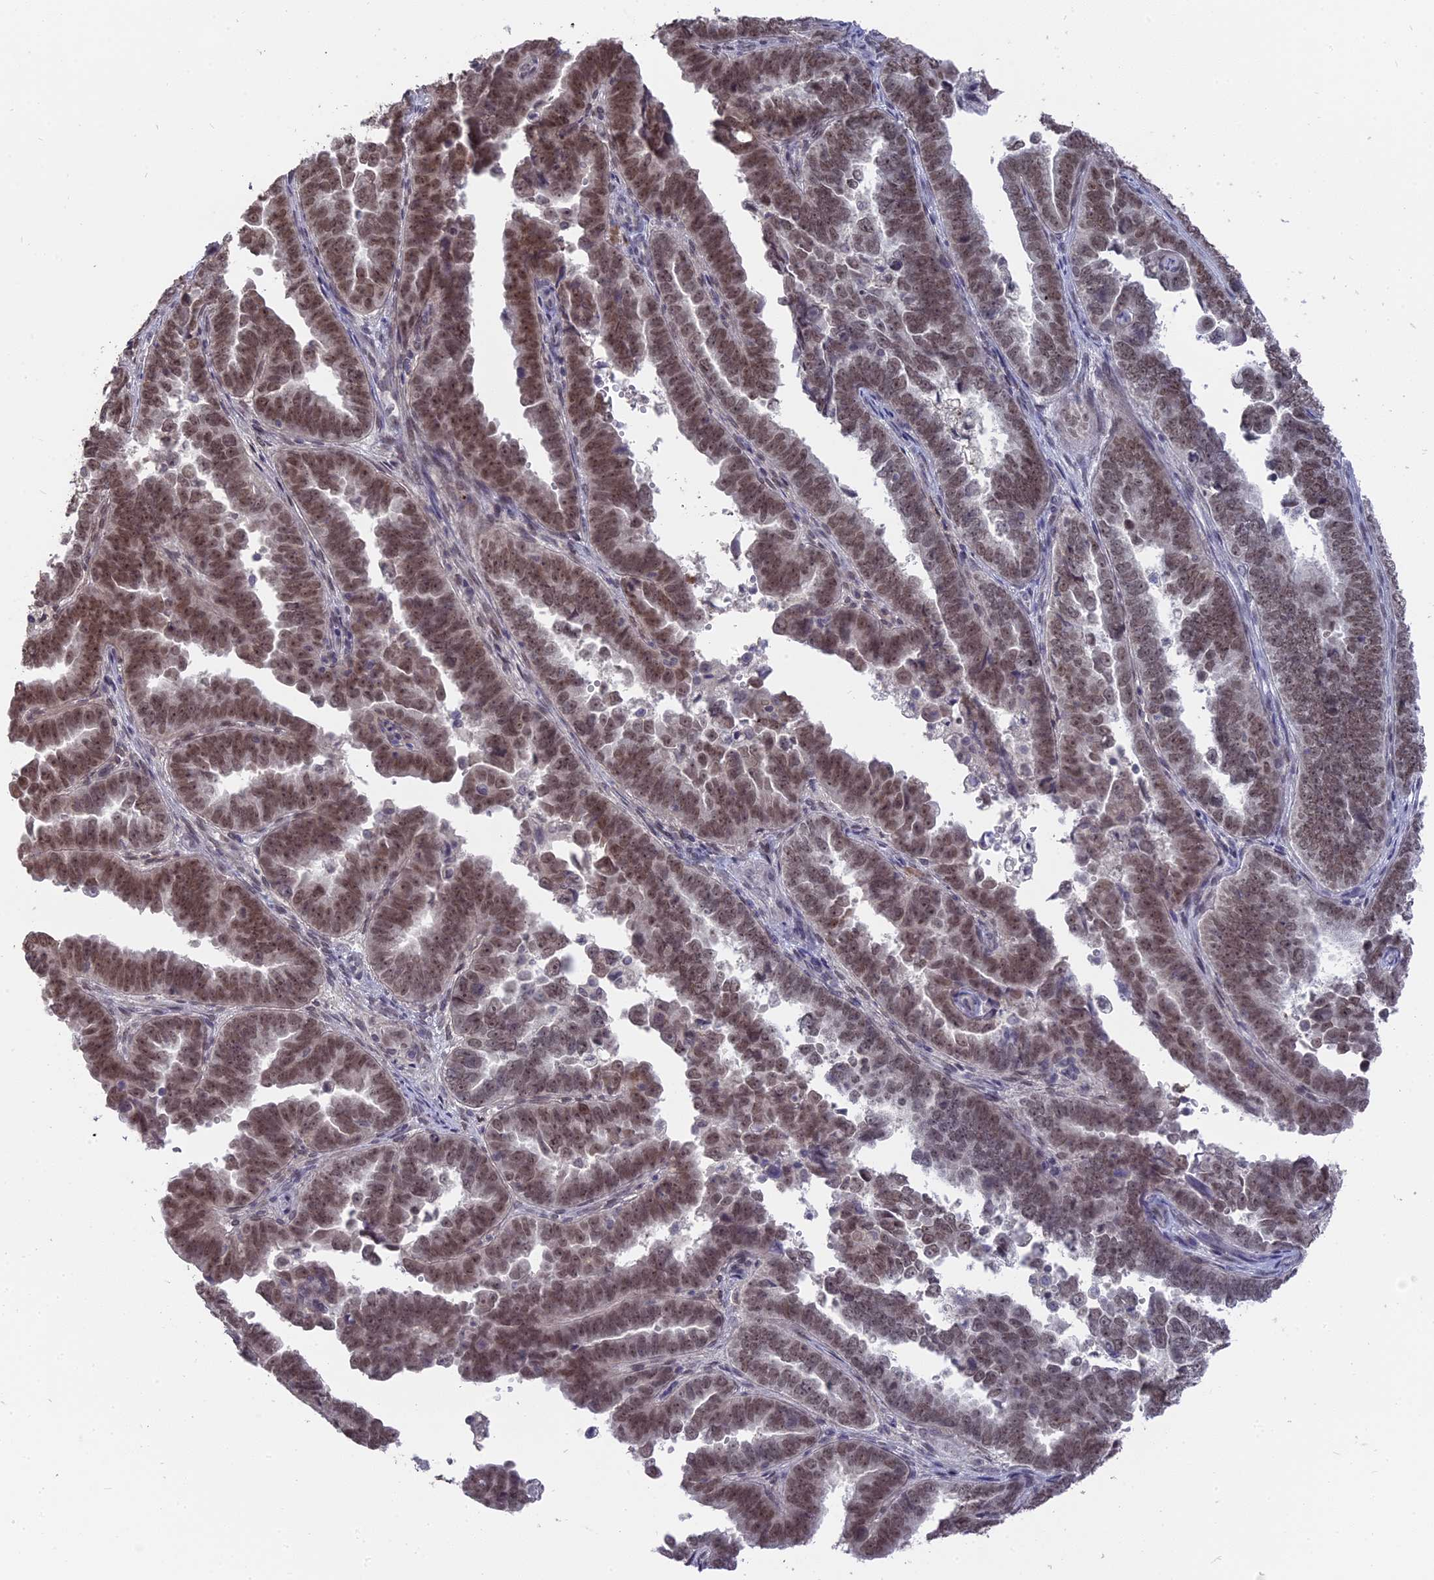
{"staining": {"intensity": "moderate", "quantity": ">75%", "location": "nuclear"}, "tissue": "endometrial cancer", "cell_type": "Tumor cells", "image_type": "cancer", "snomed": [{"axis": "morphology", "description": "Adenocarcinoma, NOS"}, {"axis": "topography", "description": "Endometrium"}], "caption": "This photomicrograph exhibits IHC staining of human adenocarcinoma (endometrial), with medium moderate nuclear staining in about >75% of tumor cells.", "gene": "NR1H3", "patient": {"sex": "female", "age": 75}}